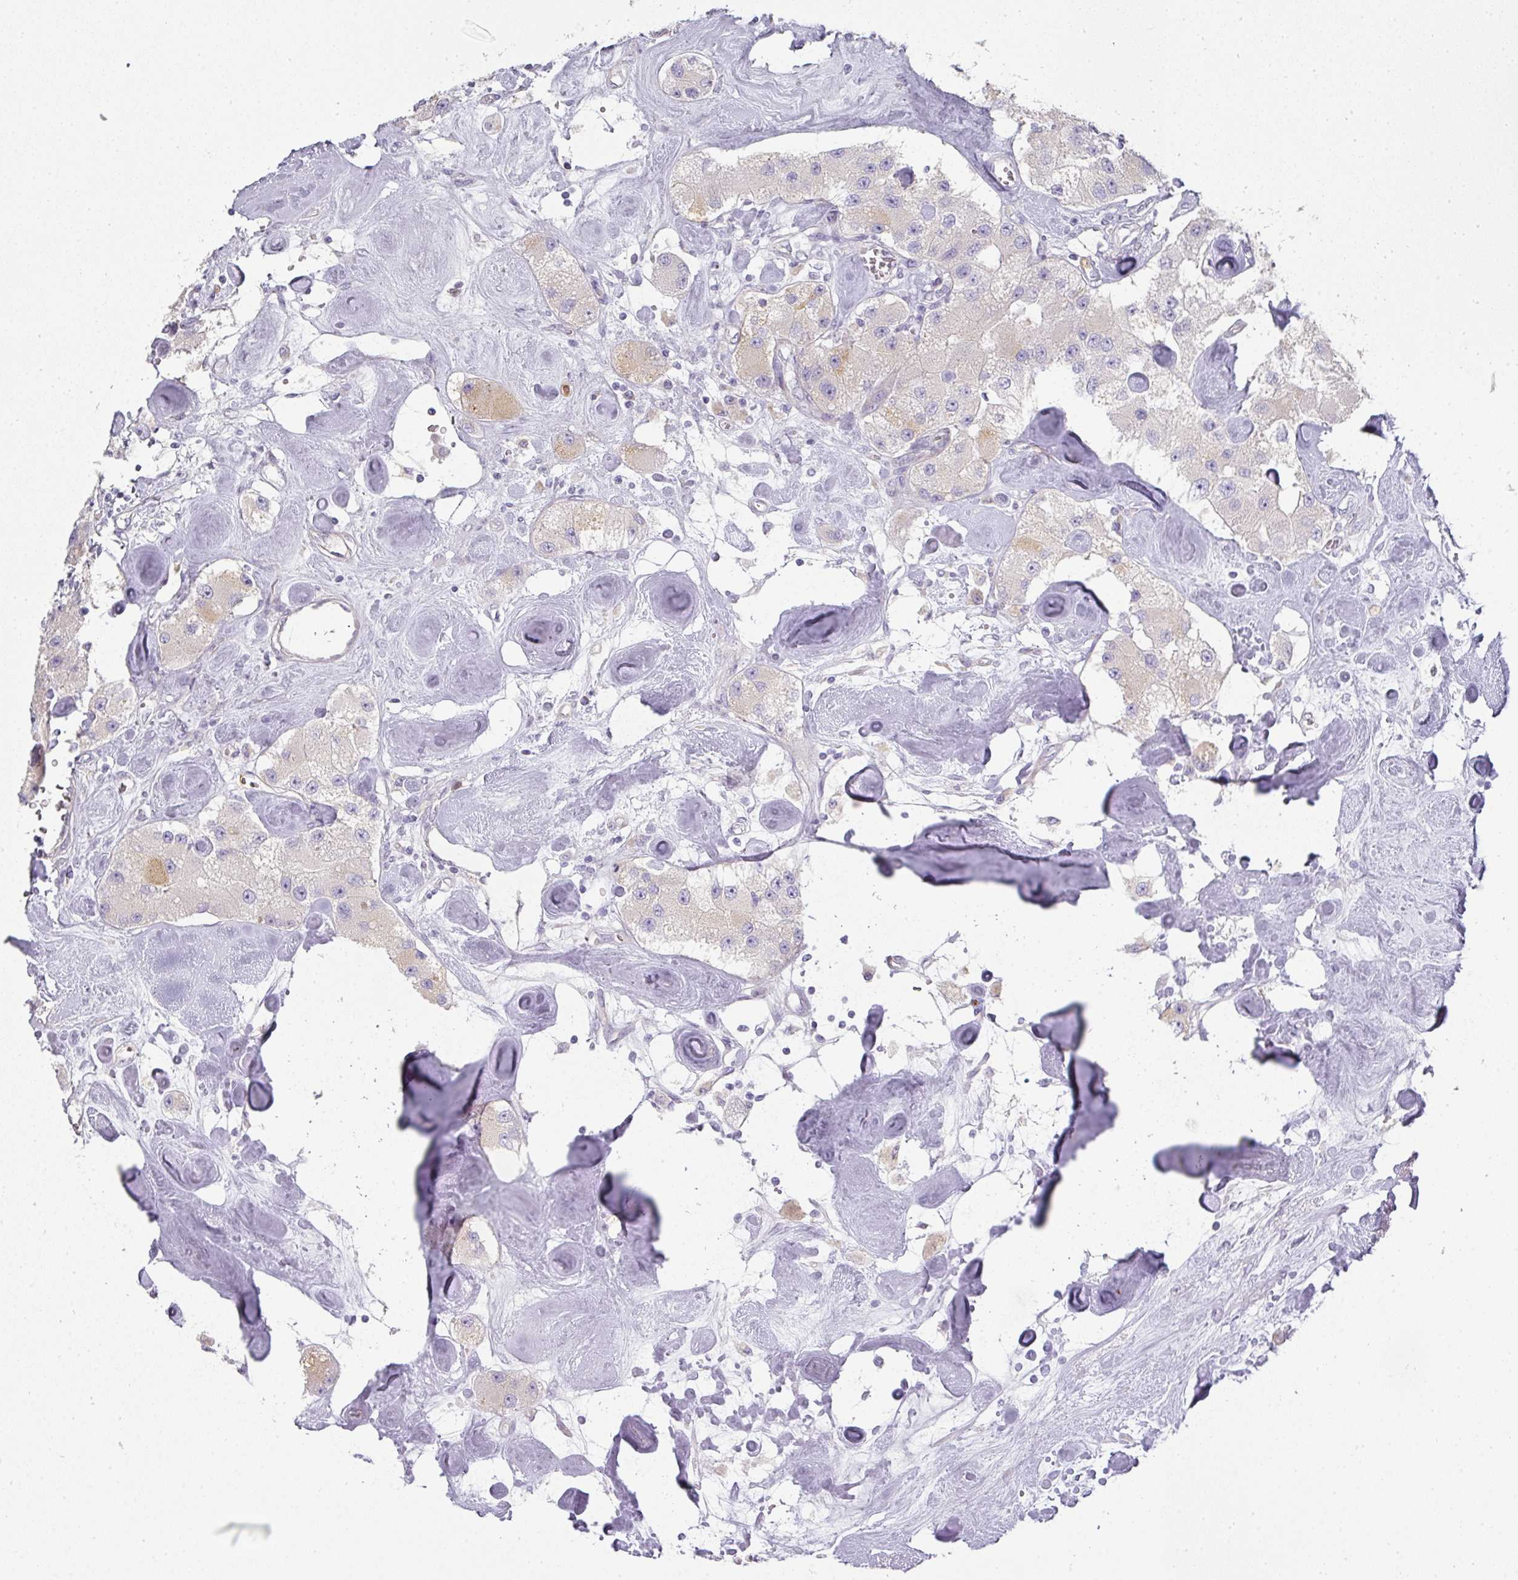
{"staining": {"intensity": "negative", "quantity": "none", "location": "none"}, "tissue": "carcinoid", "cell_type": "Tumor cells", "image_type": "cancer", "snomed": [{"axis": "morphology", "description": "Carcinoid, malignant, NOS"}, {"axis": "topography", "description": "Pancreas"}], "caption": "This is an IHC micrograph of human malignant carcinoid. There is no expression in tumor cells.", "gene": "HHEX", "patient": {"sex": "male", "age": 41}}